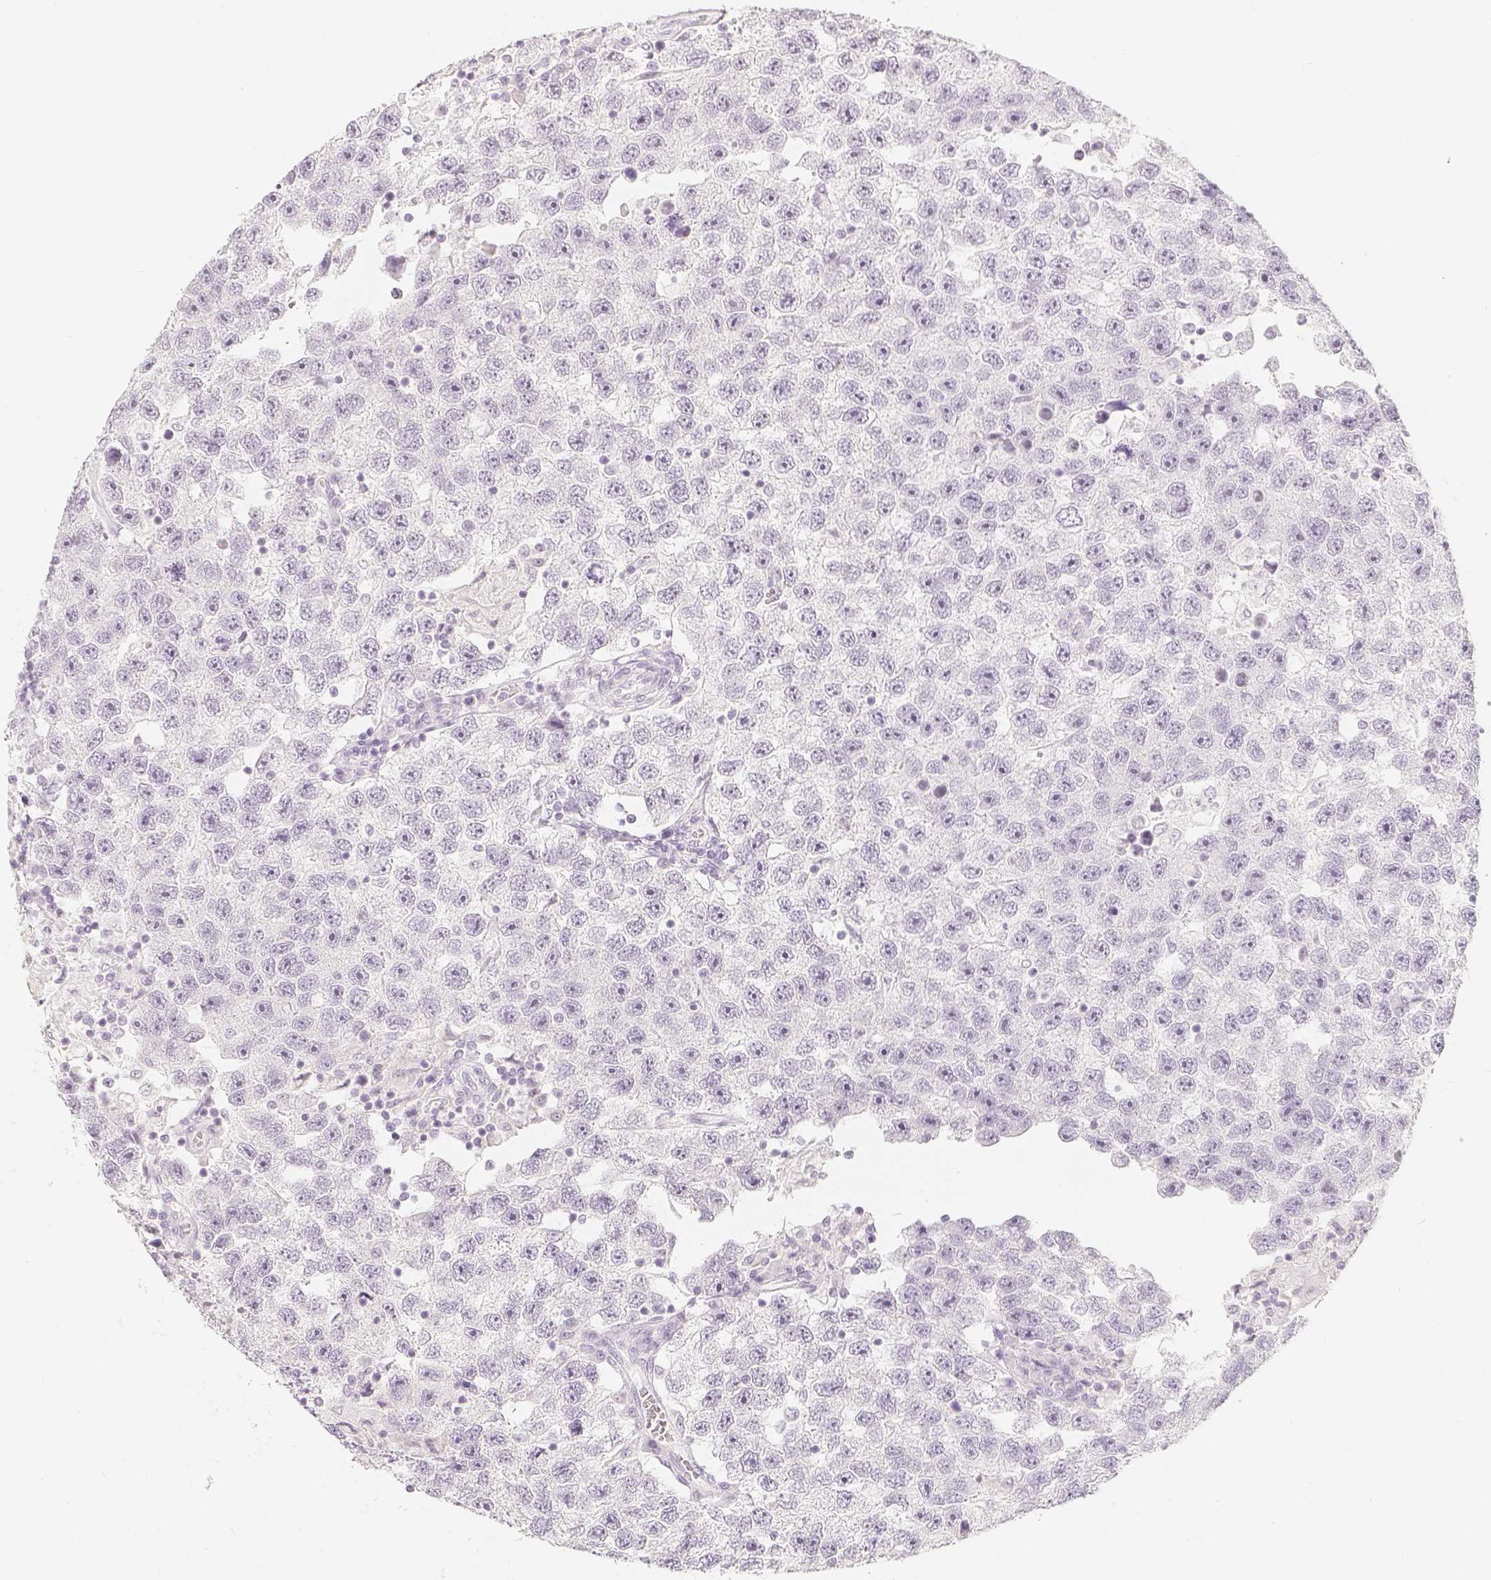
{"staining": {"intensity": "negative", "quantity": "none", "location": "none"}, "tissue": "testis cancer", "cell_type": "Tumor cells", "image_type": "cancer", "snomed": [{"axis": "morphology", "description": "Seminoma, NOS"}, {"axis": "topography", "description": "Testis"}], "caption": "Human testis cancer stained for a protein using immunohistochemistry displays no positivity in tumor cells.", "gene": "SLC18A1", "patient": {"sex": "male", "age": 26}}